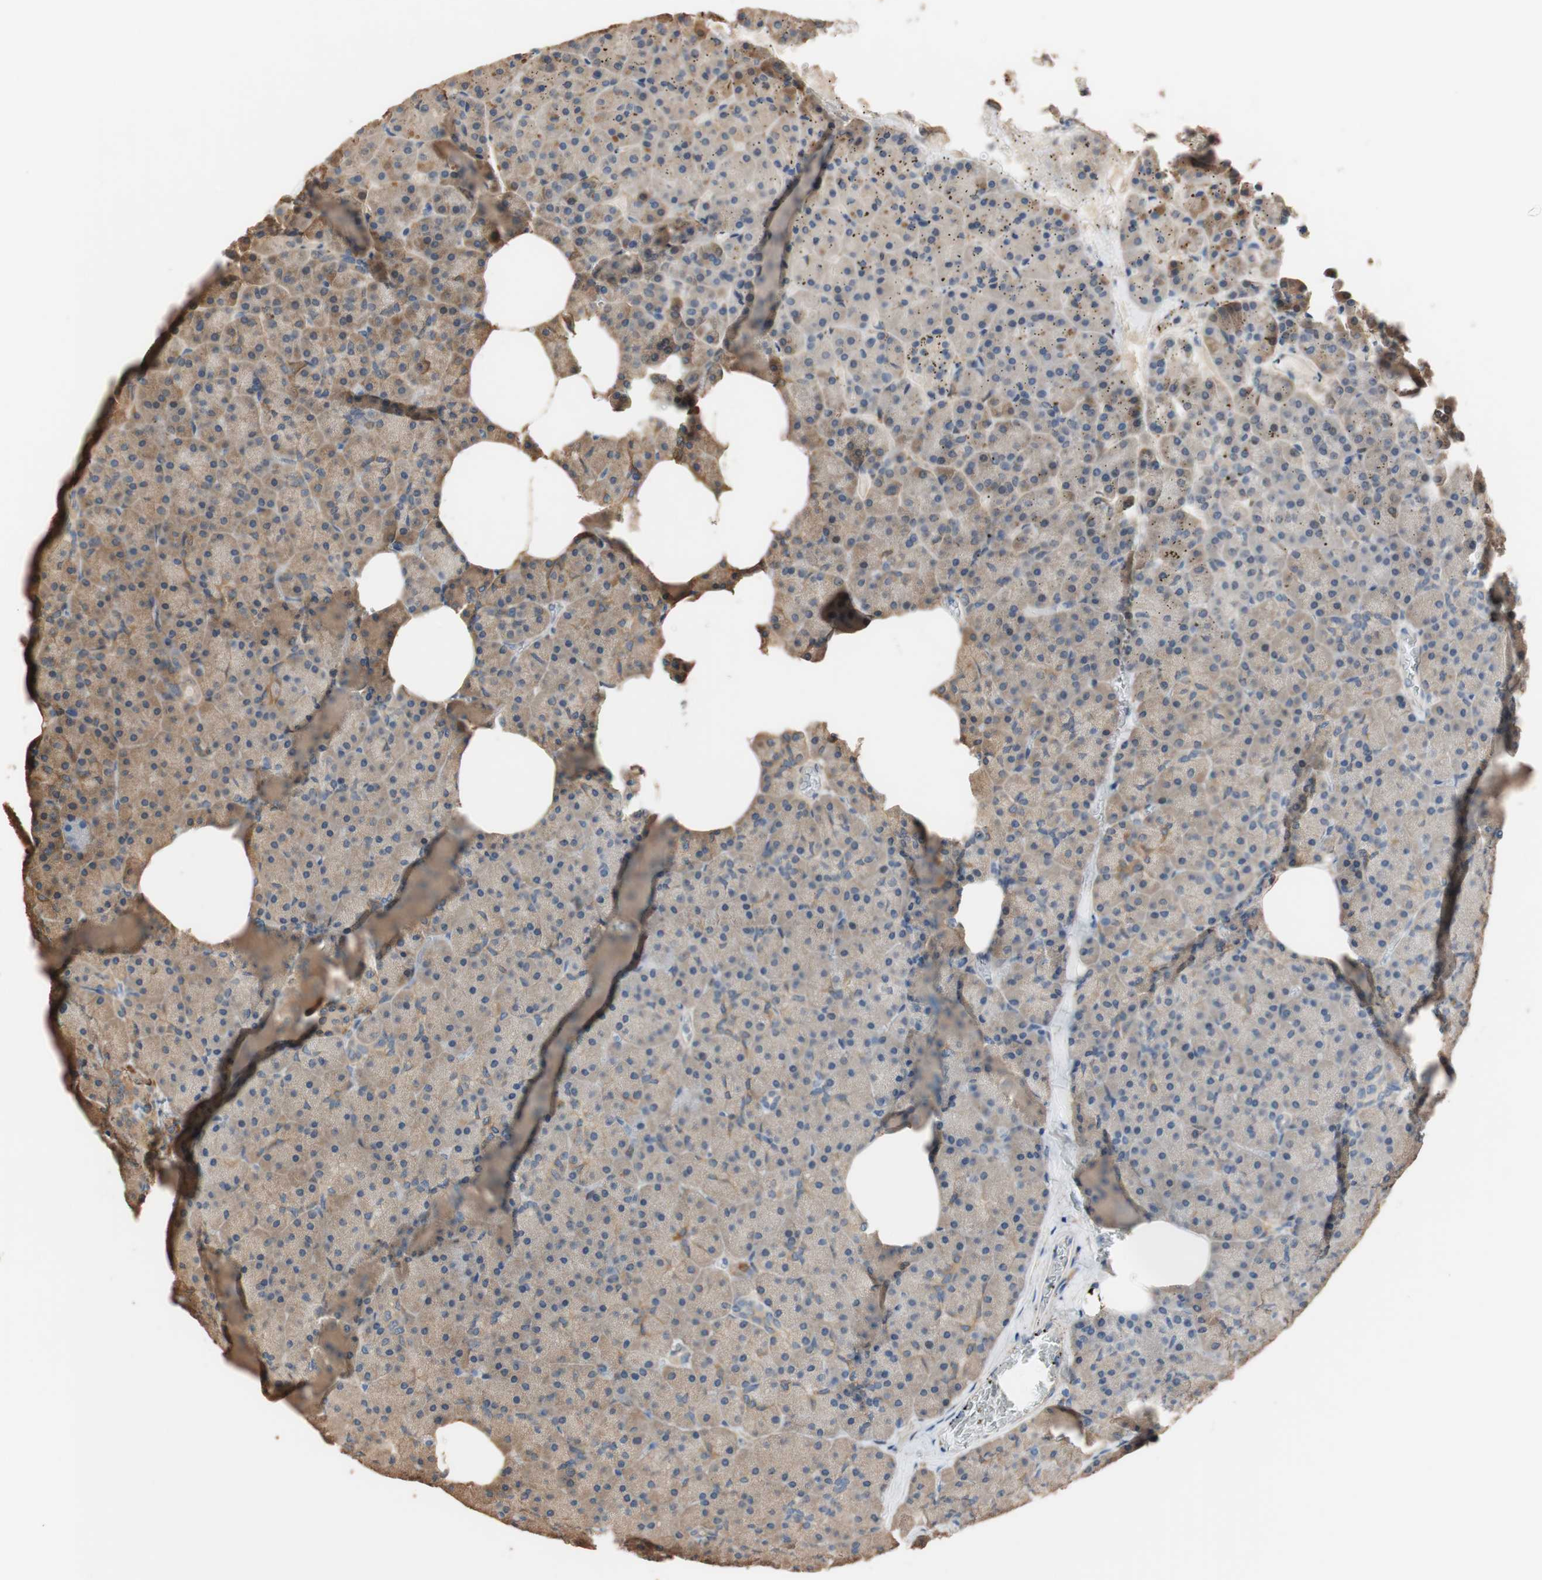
{"staining": {"intensity": "moderate", "quantity": "25%-75%", "location": "cytoplasmic/membranous"}, "tissue": "pancreas", "cell_type": "Exocrine glandular cells", "image_type": "normal", "snomed": [{"axis": "morphology", "description": "Normal tissue, NOS"}, {"axis": "topography", "description": "Pancreas"}], "caption": "Immunohistochemical staining of benign human pancreas shows moderate cytoplasmic/membranous protein expression in approximately 25%-75% of exocrine glandular cells. Immunohistochemistry (ihc) stains the protein in brown and the nuclei are stained blue.", "gene": "ALDH1A2", "patient": {"sex": "female", "age": 35}}